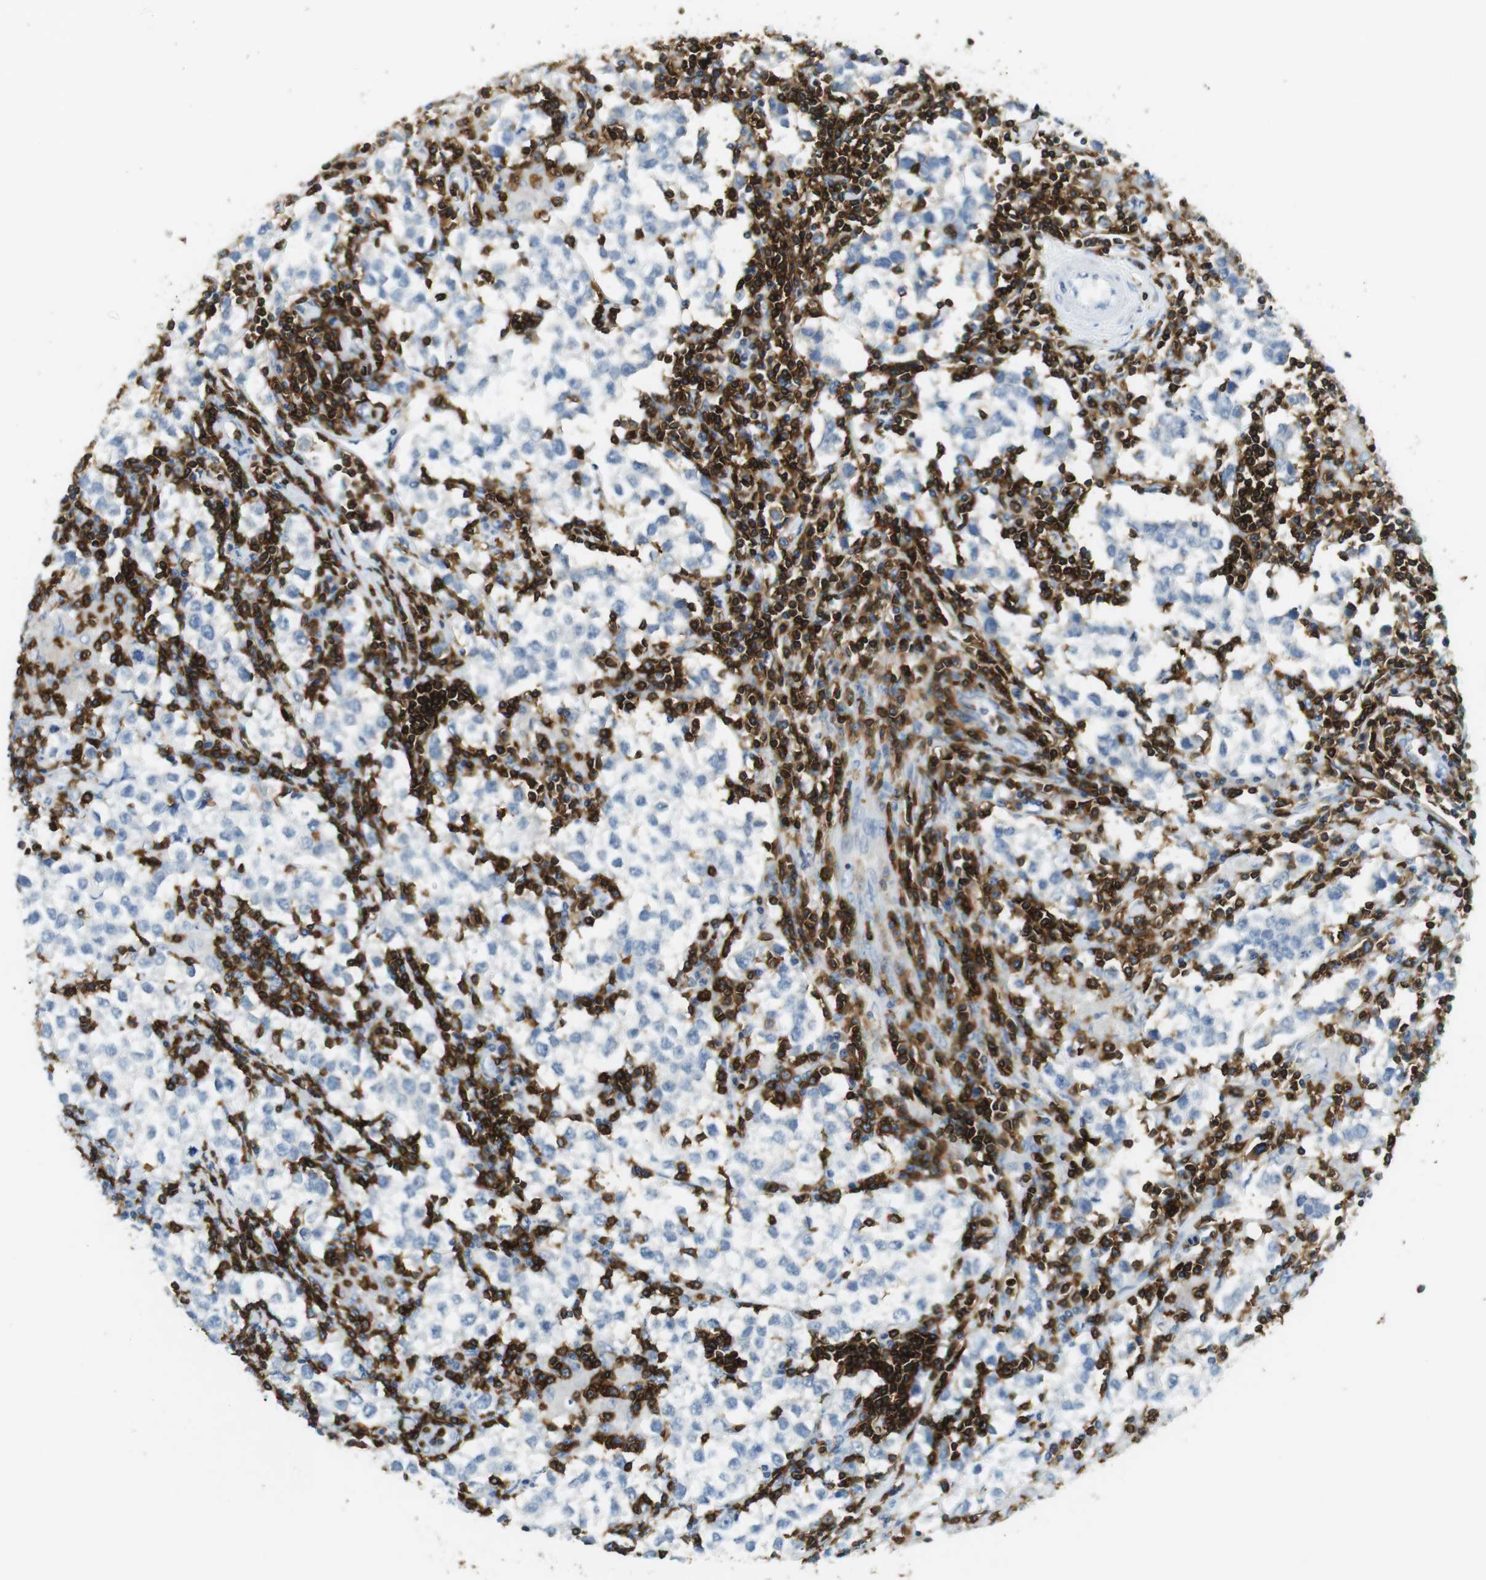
{"staining": {"intensity": "negative", "quantity": "none", "location": "none"}, "tissue": "testis cancer", "cell_type": "Tumor cells", "image_type": "cancer", "snomed": [{"axis": "morphology", "description": "Seminoma, NOS"}, {"axis": "morphology", "description": "Carcinoma, Embryonal, NOS"}, {"axis": "topography", "description": "Testis"}], "caption": "Immunohistochemical staining of human testis cancer (embryonal carcinoma) reveals no significant positivity in tumor cells. The staining was performed using DAB to visualize the protein expression in brown, while the nuclei were stained in blue with hematoxylin (Magnification: 20x).", "gene": "LAT", "patient": {"sex": "male", "age": 36}}